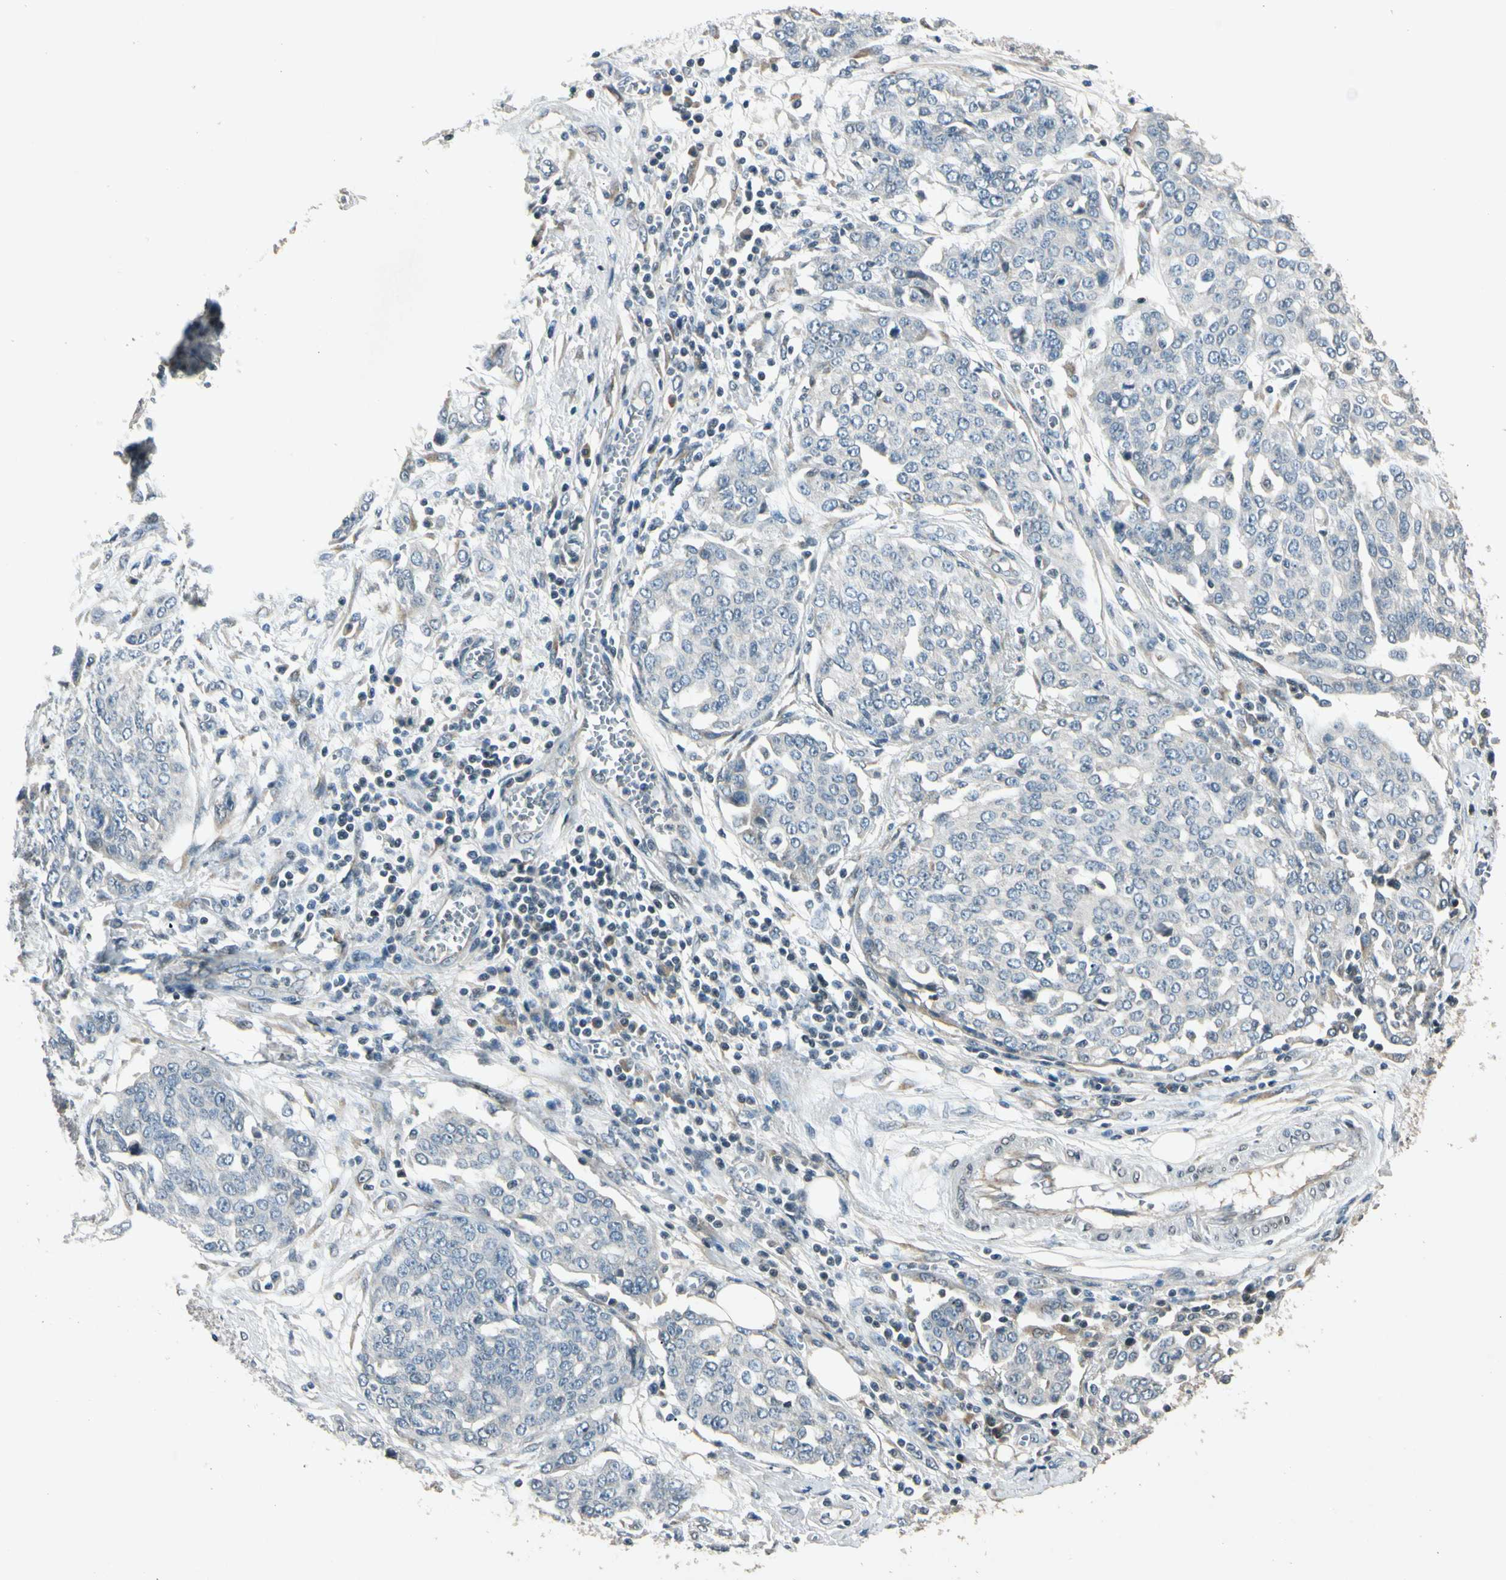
{"staining": {"intensity": "negative", "quantity": "none", "location": "none"}, "tissue": "ovarian cancer", "cell_type": "Tumor cells", "image_type": "cancer", "snomed": [{"axis": "morphology", "description": "Cystadenocarcinoma, serous, NOS"}, {"axis": "topography", "description": "Soft tissue"}, {"axis": "topography", "description": "Ovary"}], "caption": "Human ovarian cancer stained for a protein using immunohistochemistry (IHC) displays no positivity in tumor cells.", "gene": "ZBTB4", "patient": {"sex": "female", "age": 57}}